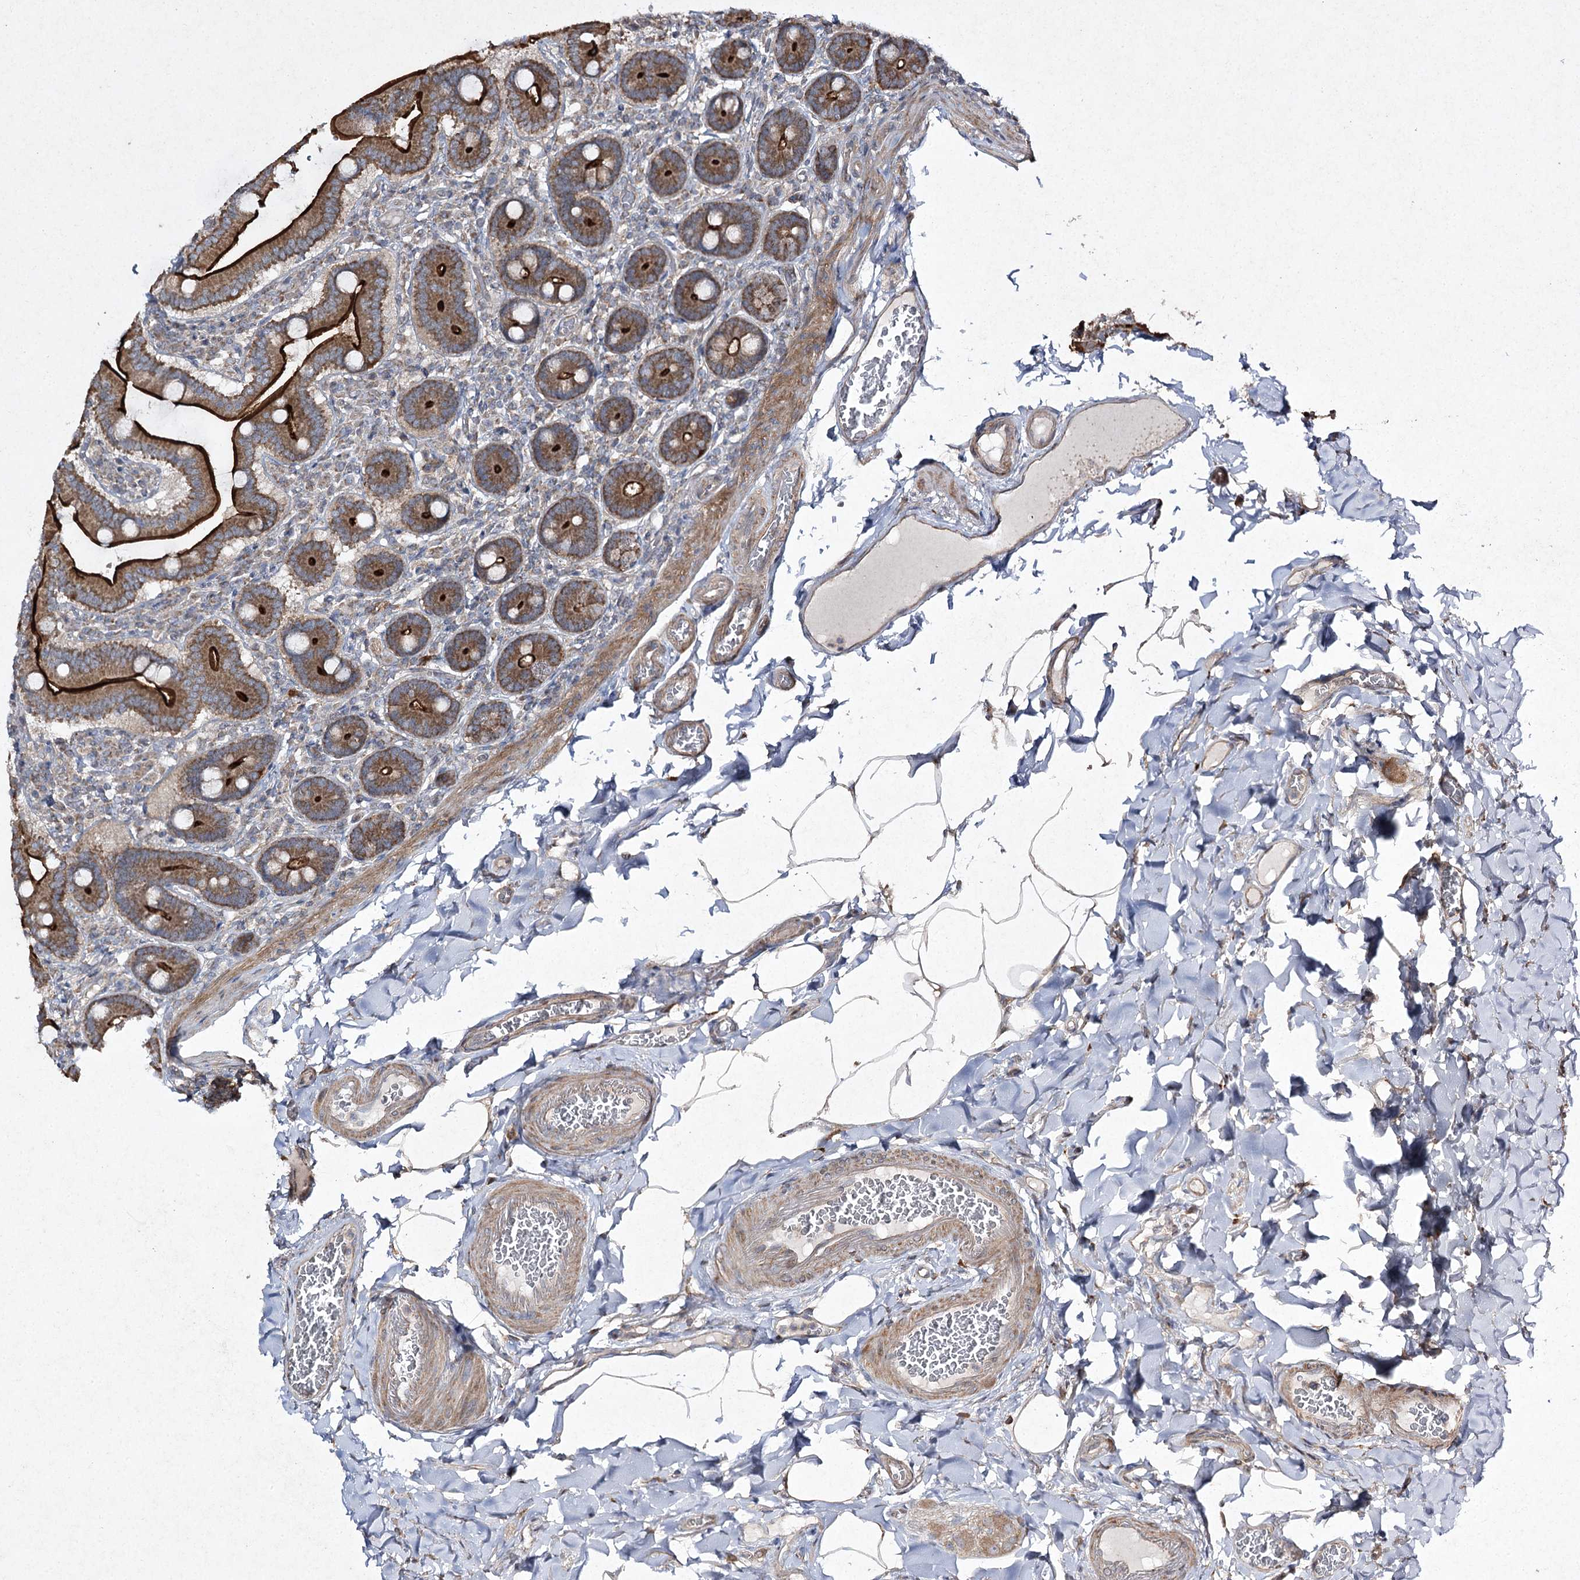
{"staining": {"intensity": "strong", "quantity": ">75%", "location": "cytoplasmic/membranous"}, "tissue": "duodenum", "cell_type": "Glandular cells", "image_type": "normal", "snomed": [{"axis": "morphology", "description": "Normal tissue, NOS"}, {"axis": "topography", "description": "Duodenum"}], "caption": "Glandular cells show high levels of strong cytoplasmic/membranous staining in about >75% of cells in unremarkable duodenum. (Stains: DAB (3,3'-diaminobenzidine) in brown, nuclei in blue, Microscopy: brightfield microscopy at high magnification).", "gene": "FANCL", "patient": {"sex": "female", "age": 62}}